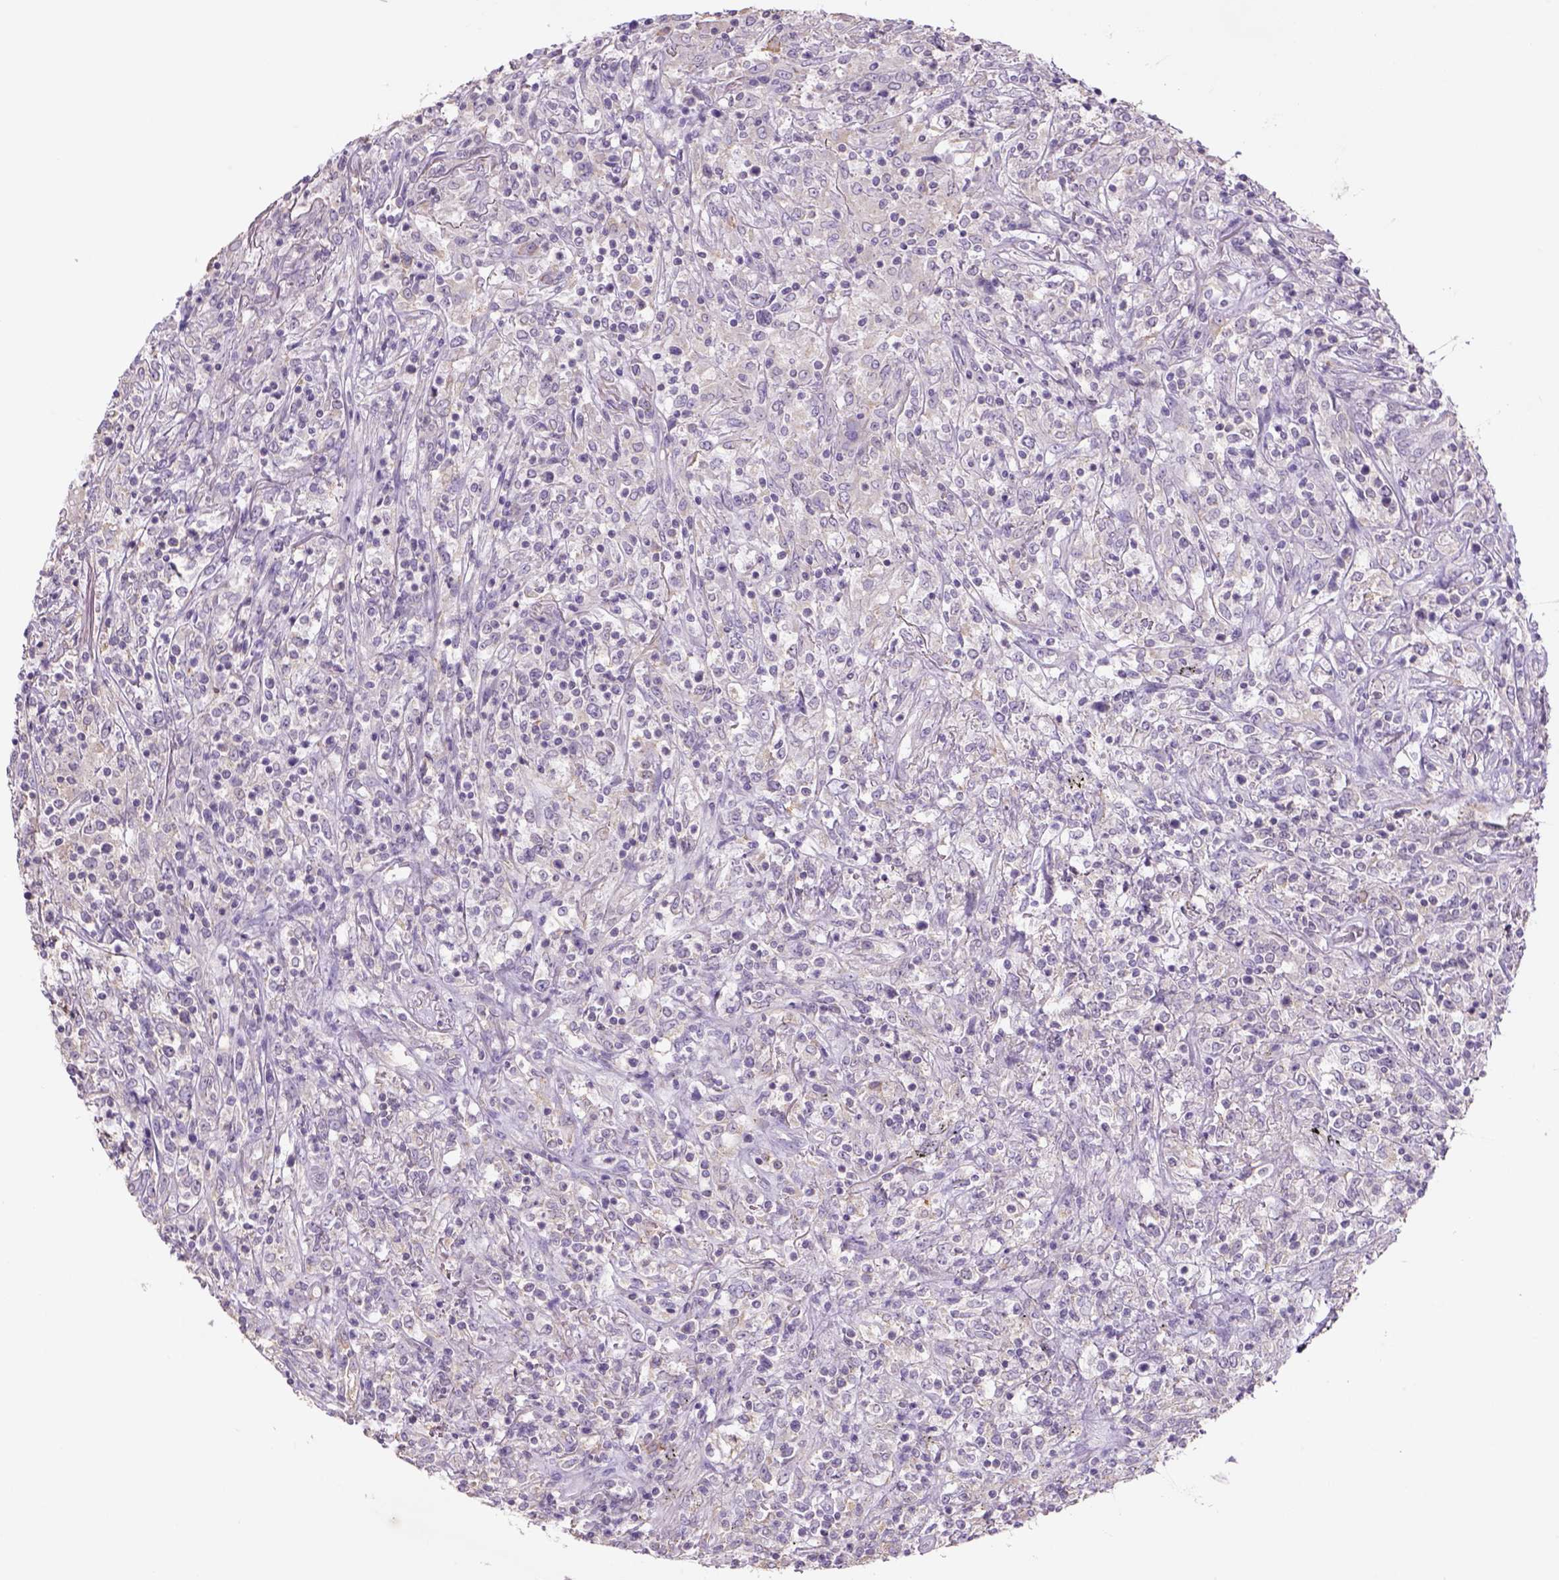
{"staining": {"intensity": "negative", "quantity": "none", "location": "none"}, "tissue": "lymphoma", "cell_type": "Tumor cells", "image_type": "cancer", "snomed": [{"axis": "morphology", "description": "Malignant lymphoma, non-Hodgkin's type, High grade"}, {"axis": "topography", "description": "Lung"}], "caption": "High magnification brightfield microscopy of high-grade malignant lymphoma, non-Hodgkin's type stained with DAB (brown) and counterstained with hematoxylin (blue): tumor cells show no significant staining.", "gene": "NAALAD2", "patient": {"sex": "male", "age": 79}}